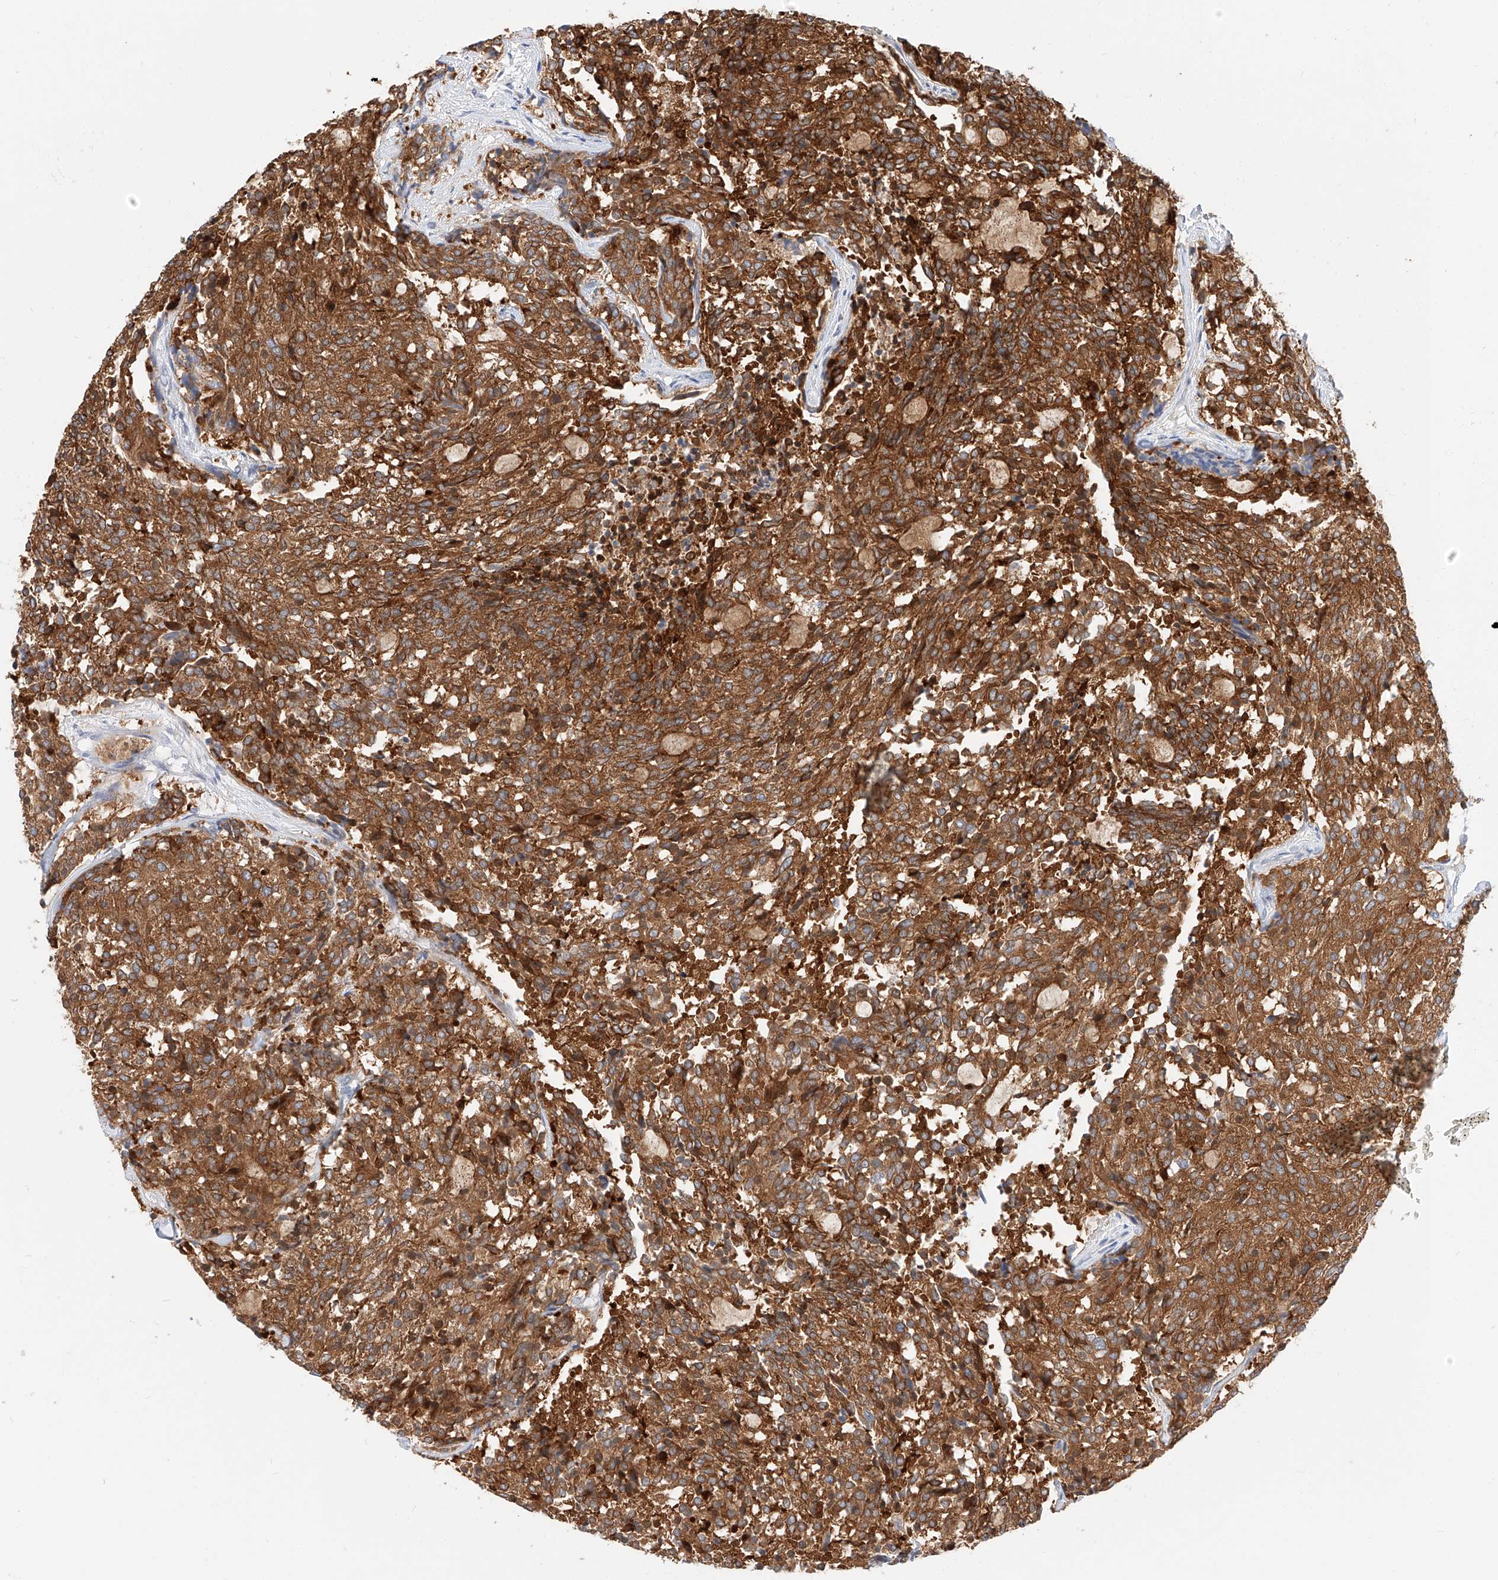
{"staining": {"intensity": "strong", "quantity": ">75%", "location": "cytoplasmic/membranous"}, "tissue": "carcinoid", "cell_type": "Tumor cells", "image_type": "cancer", "snomed": [{"axis": "morphology", "description": "Carcinoid, malignant, NOS"}, {"axis": "topography", "description": "Pancreas"}], "caption": "Carcinoid (malignant) was stained to show a protein in brown. There is high levels of strong cytoplasmic/membranous staining in about >75% of tumor cells.", "gene": "MAP7", "patient": {"sex": "female", "age": 54}}